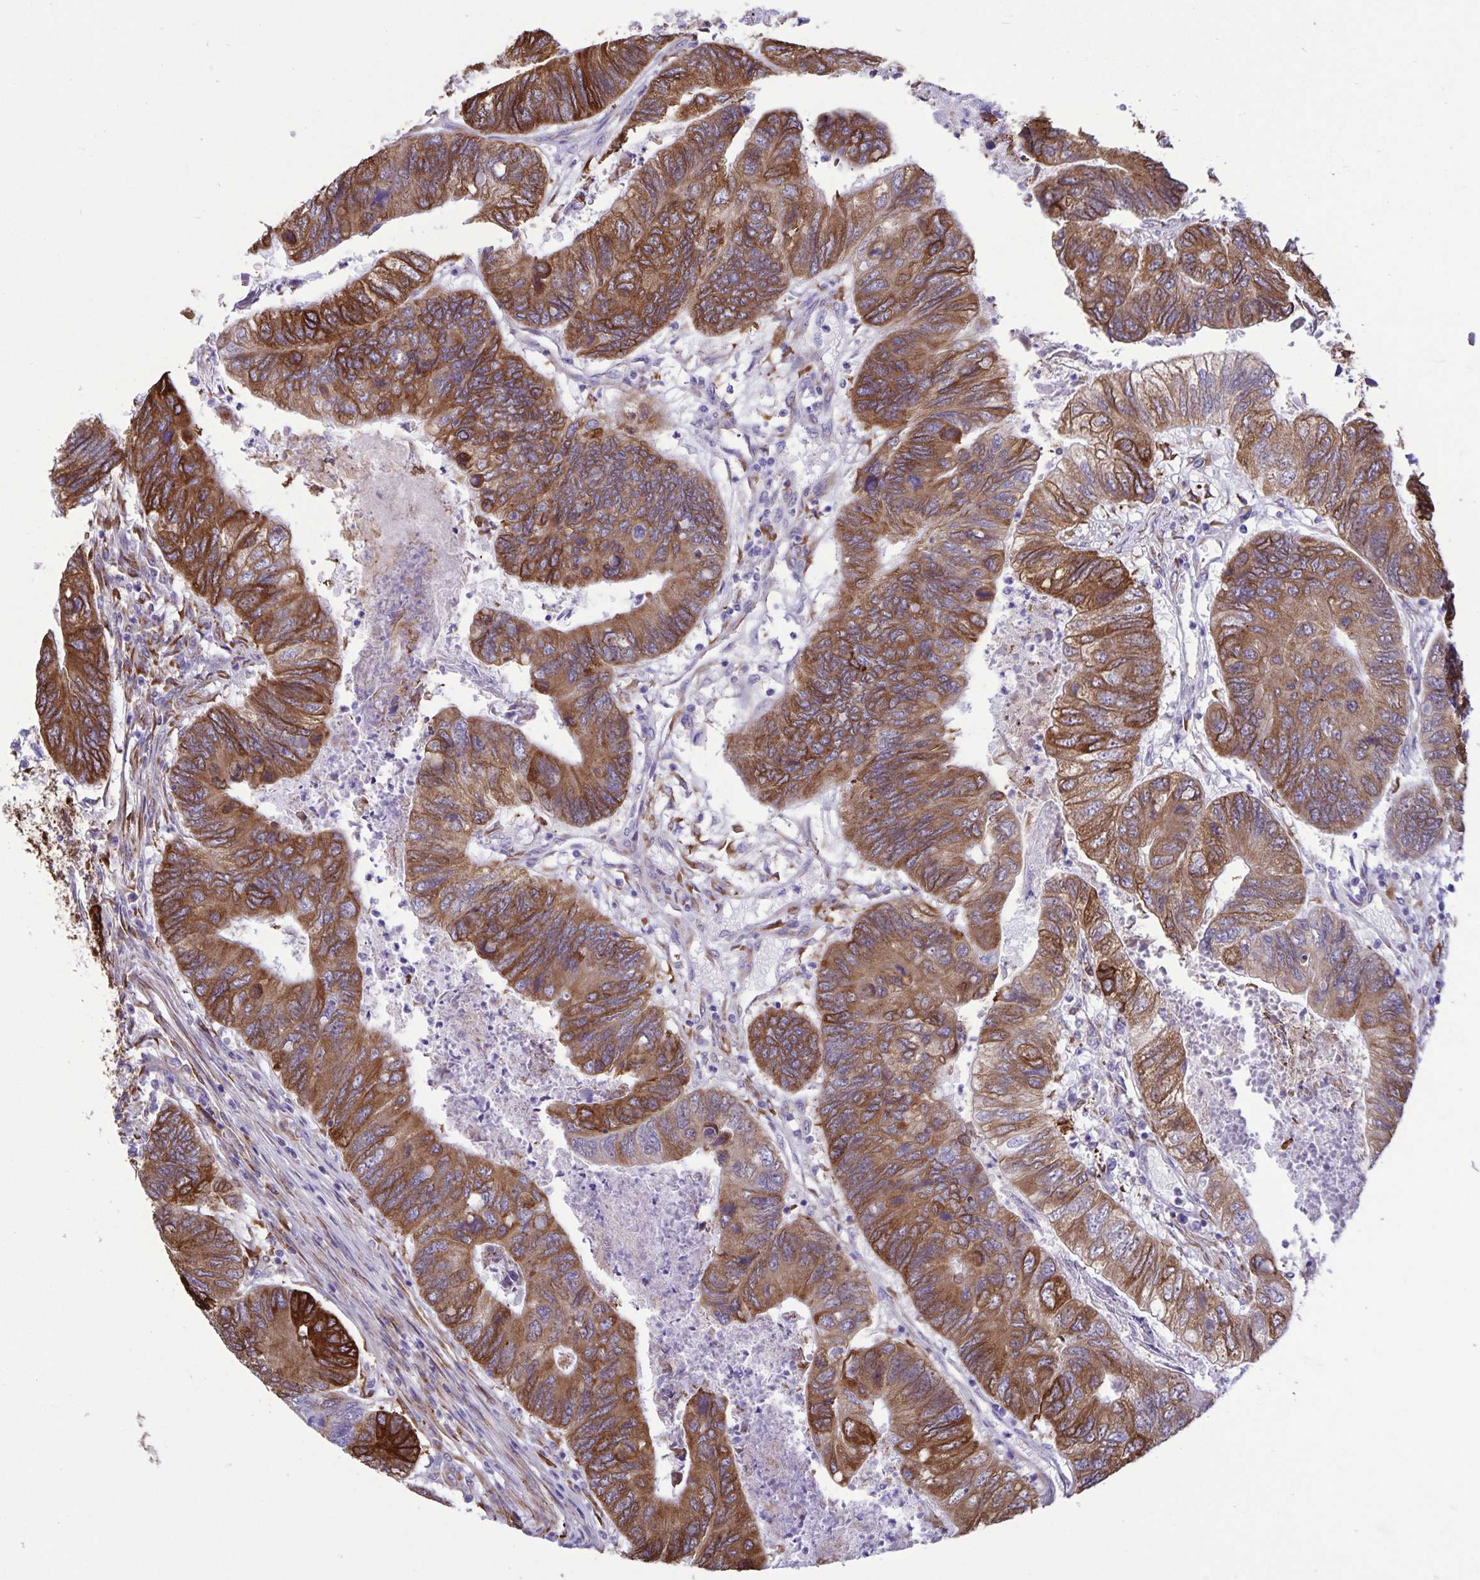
{"staining": {"intensity": "strong", "quantity": ">75%", "location": "cytoplasmic/membranous"}, "tissue": "colorectal cancer", "cell_type": "Tumor cells", "image_type": "cancer", "snomed": [{"axis": "morphology", "description": "Adenocarcinoma, NOS"}, {"axis": "topography", "description": "Colon"}], "caption": "Colorectal adenocarcinoma stained with a protein marker demonstrates strong staining in tumor cells.", "gene": "RCN1", "patient": {"sex": "female", "age": 67}}